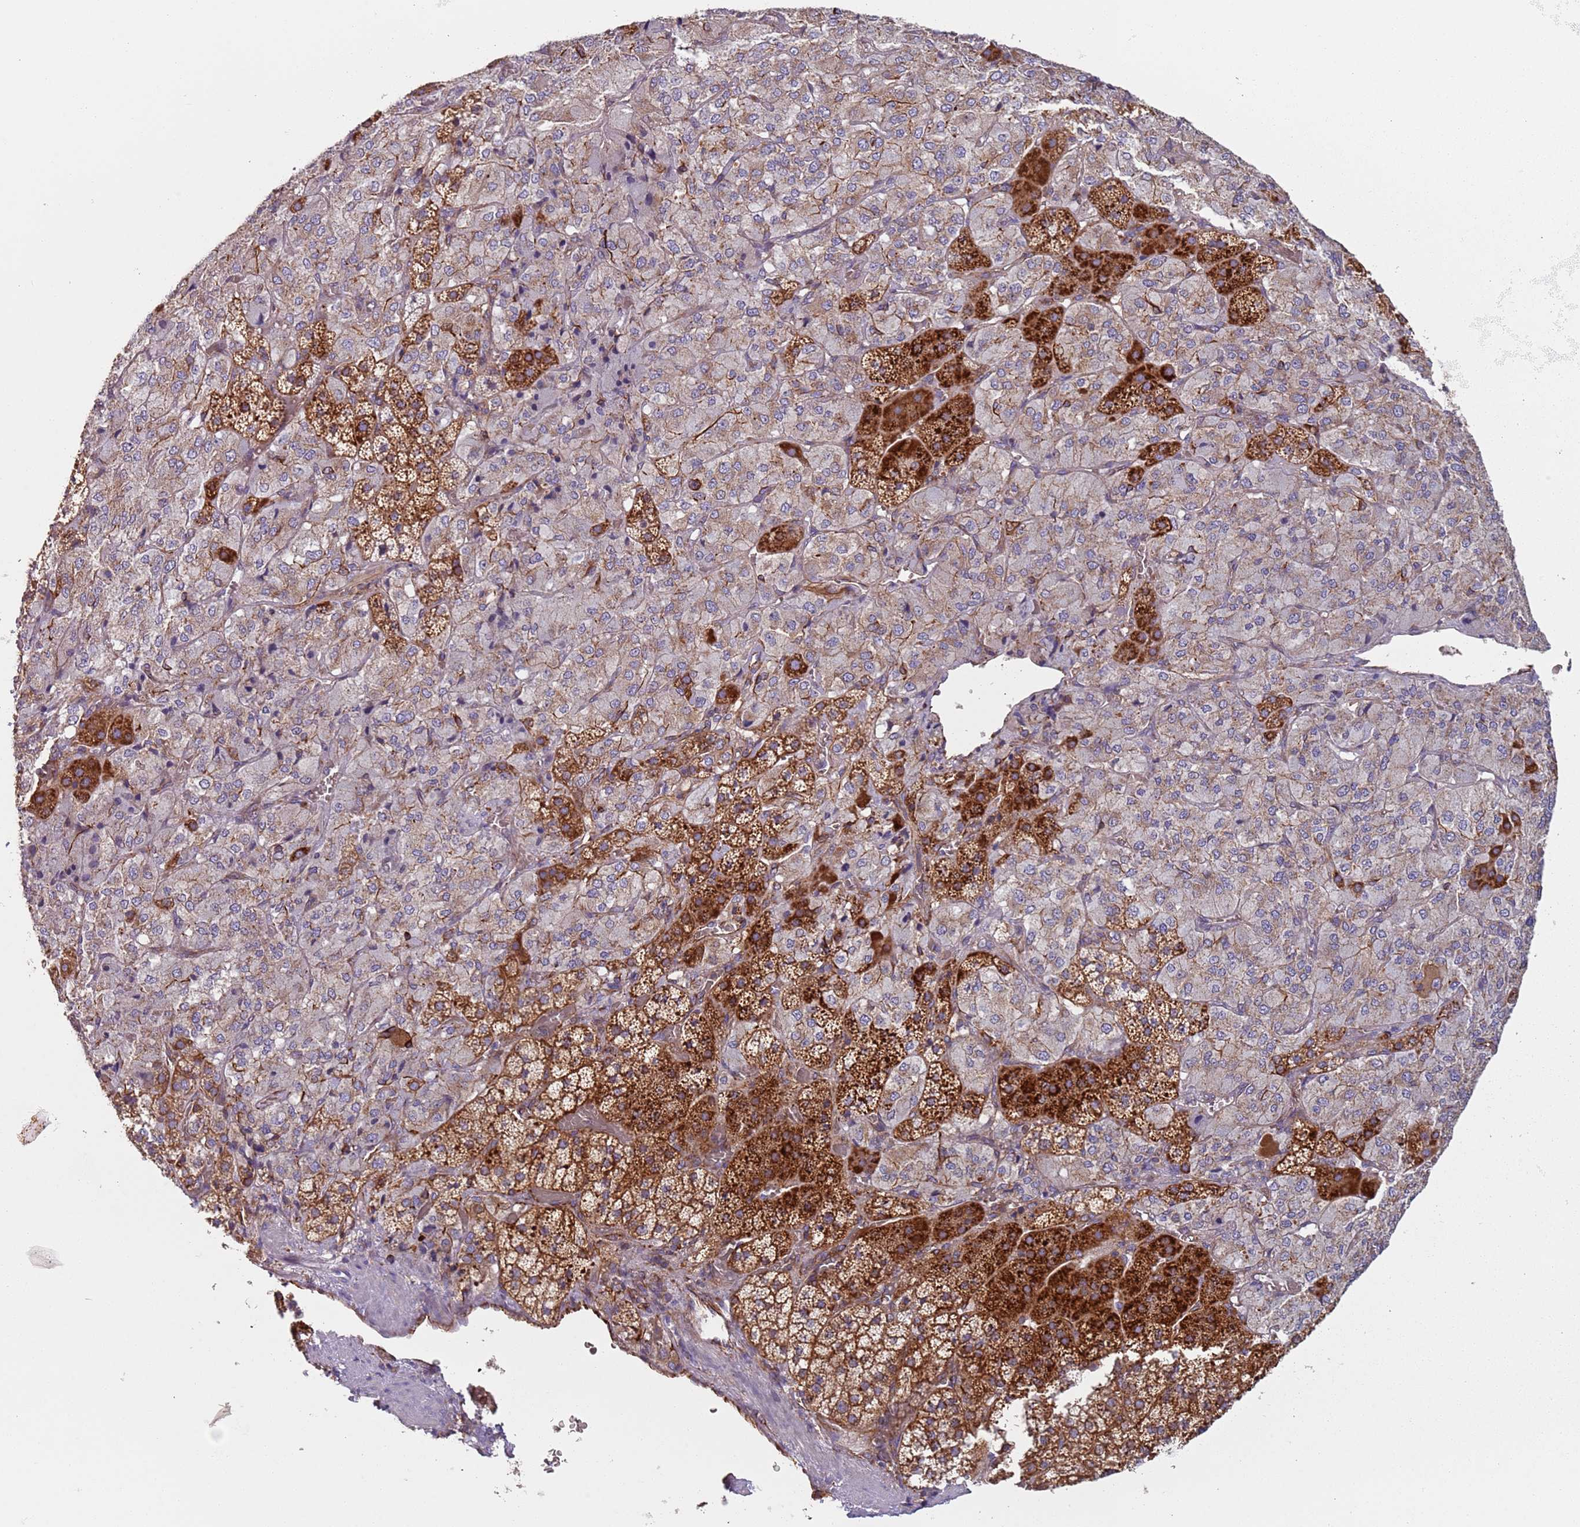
{"staining": {"intensity": "strong", "quantity": "25%-75%", "location": "cytoplasmic/membranous"}, "tissue": "adrenal gland", "cell_type": "Glandular cells", "image_type": "normal", "snomed": [{"axis": "morphology", "description": "Normal tissue, NOS"}, {"axis": "topography", "description": "Adrenal gland"}], "caption": "A high-resolution photomicrograph shows immunohistochemistry staining of benign adrenal gland, which demonstrates strong cytoplasmic/membranous staining in about 25%-75% of glandular cells. The staining is performed using DAB (3,3'-diaminobenzidine) brown chromogen to label protein expression. The nuclei are counter-stained blue using hematoxylin.", "gene": "SNAPIN", "patient": {"sex": "female", "age": 44}}